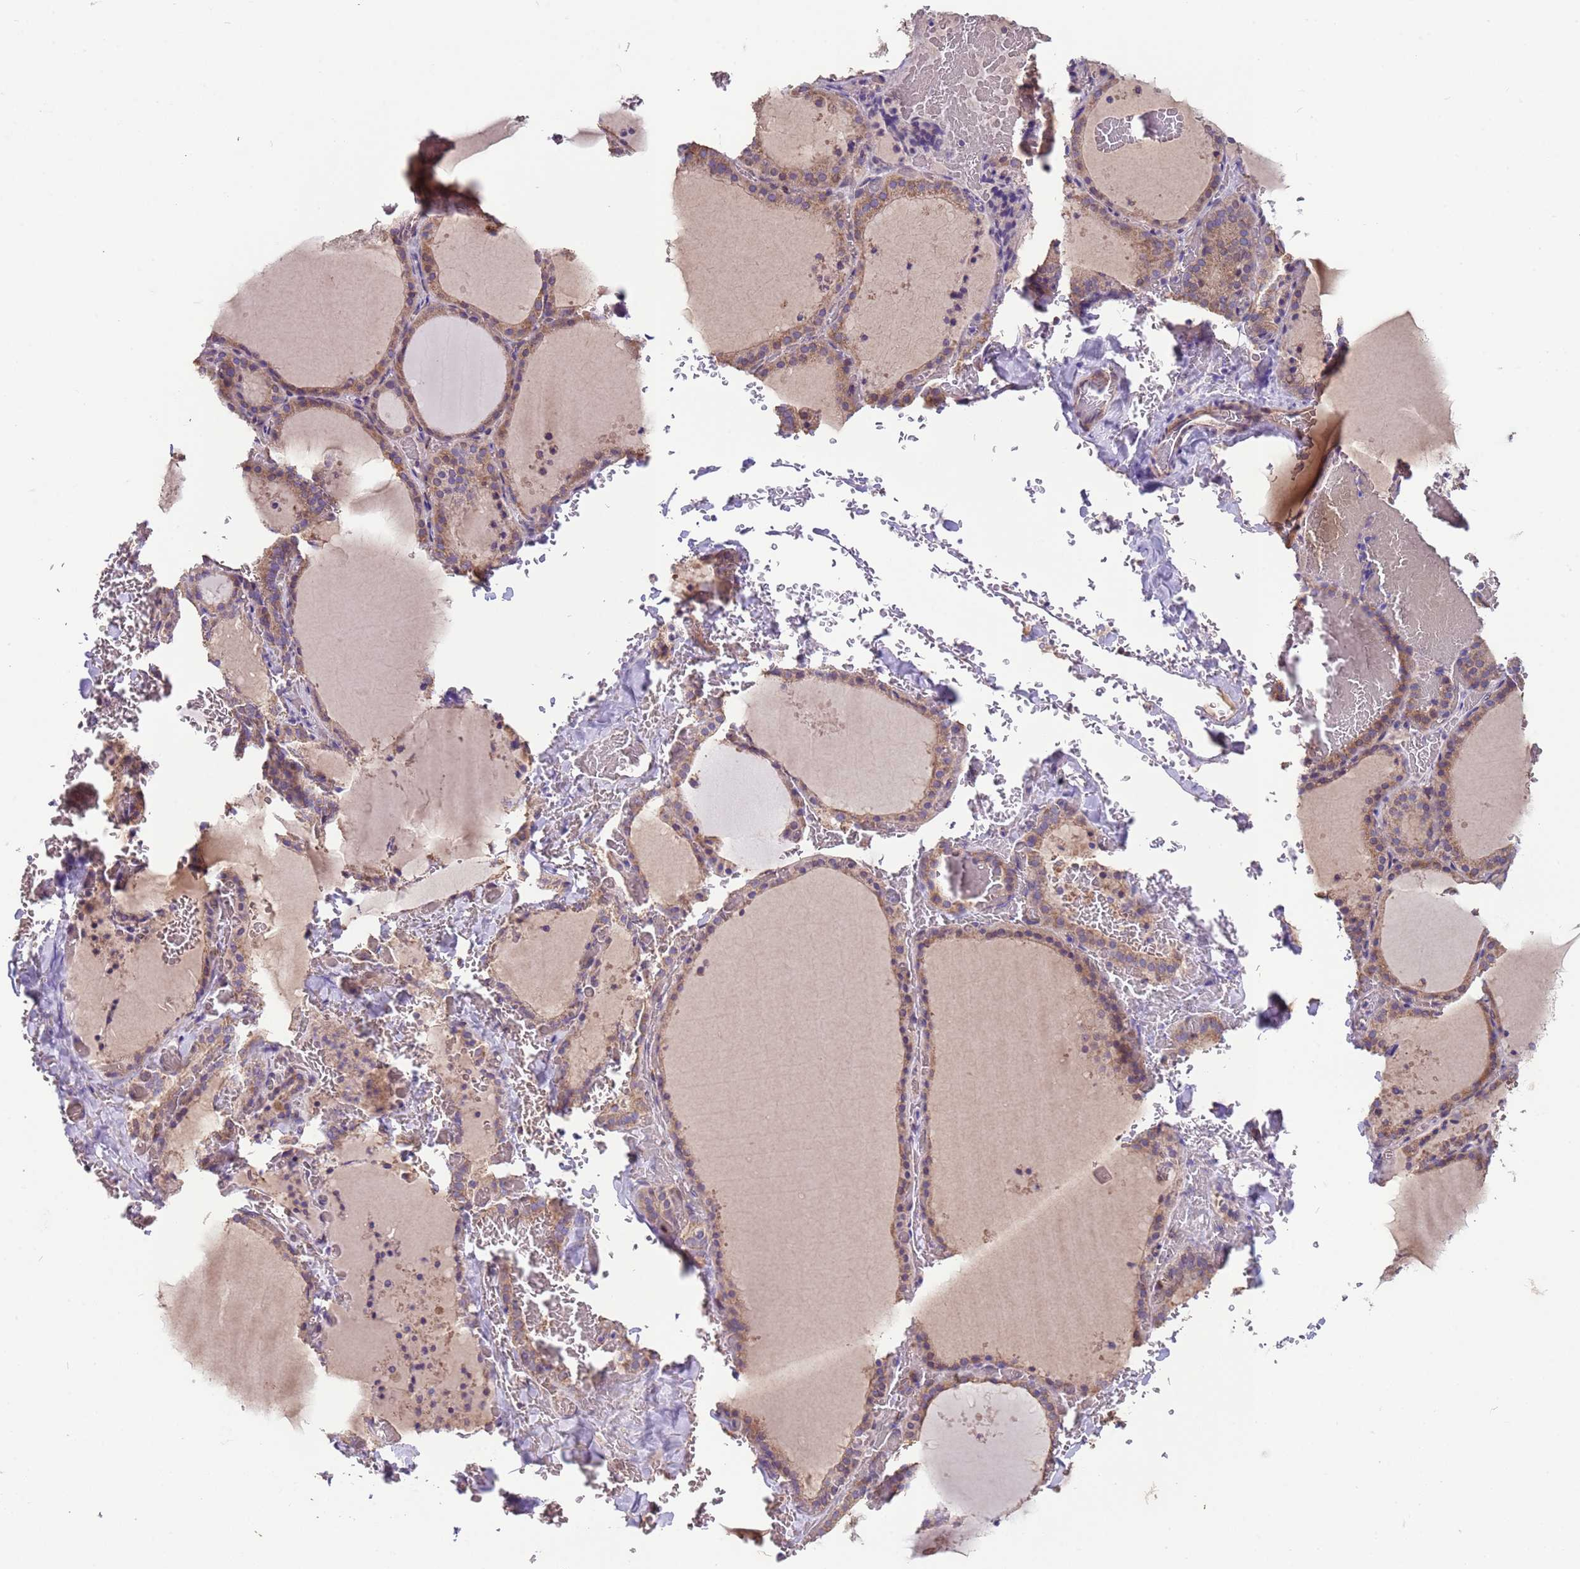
{"staining": {"intensity": "weak", "quantity": ">75%", "location": "cytoplasmic/membranous"}, "tissue": "thyroid gland", "cell_type": "Glandular cells", "image_type": "normal", "snomed": [{"axis": "morphology", "description": "Normal tissue, NOS"}, {"axis": "topography", "description": "Thyroid gland"}], "caption": "Approximately >75% of glandular cells in unremarkable human thyroid gland demonstrate weak cytoplasmic/membranous protein positivity as visualized by brown immunohistochemical staining.", "gene": "EEF1AKMT1", "patient": {"sex": "female", "age": 39}}